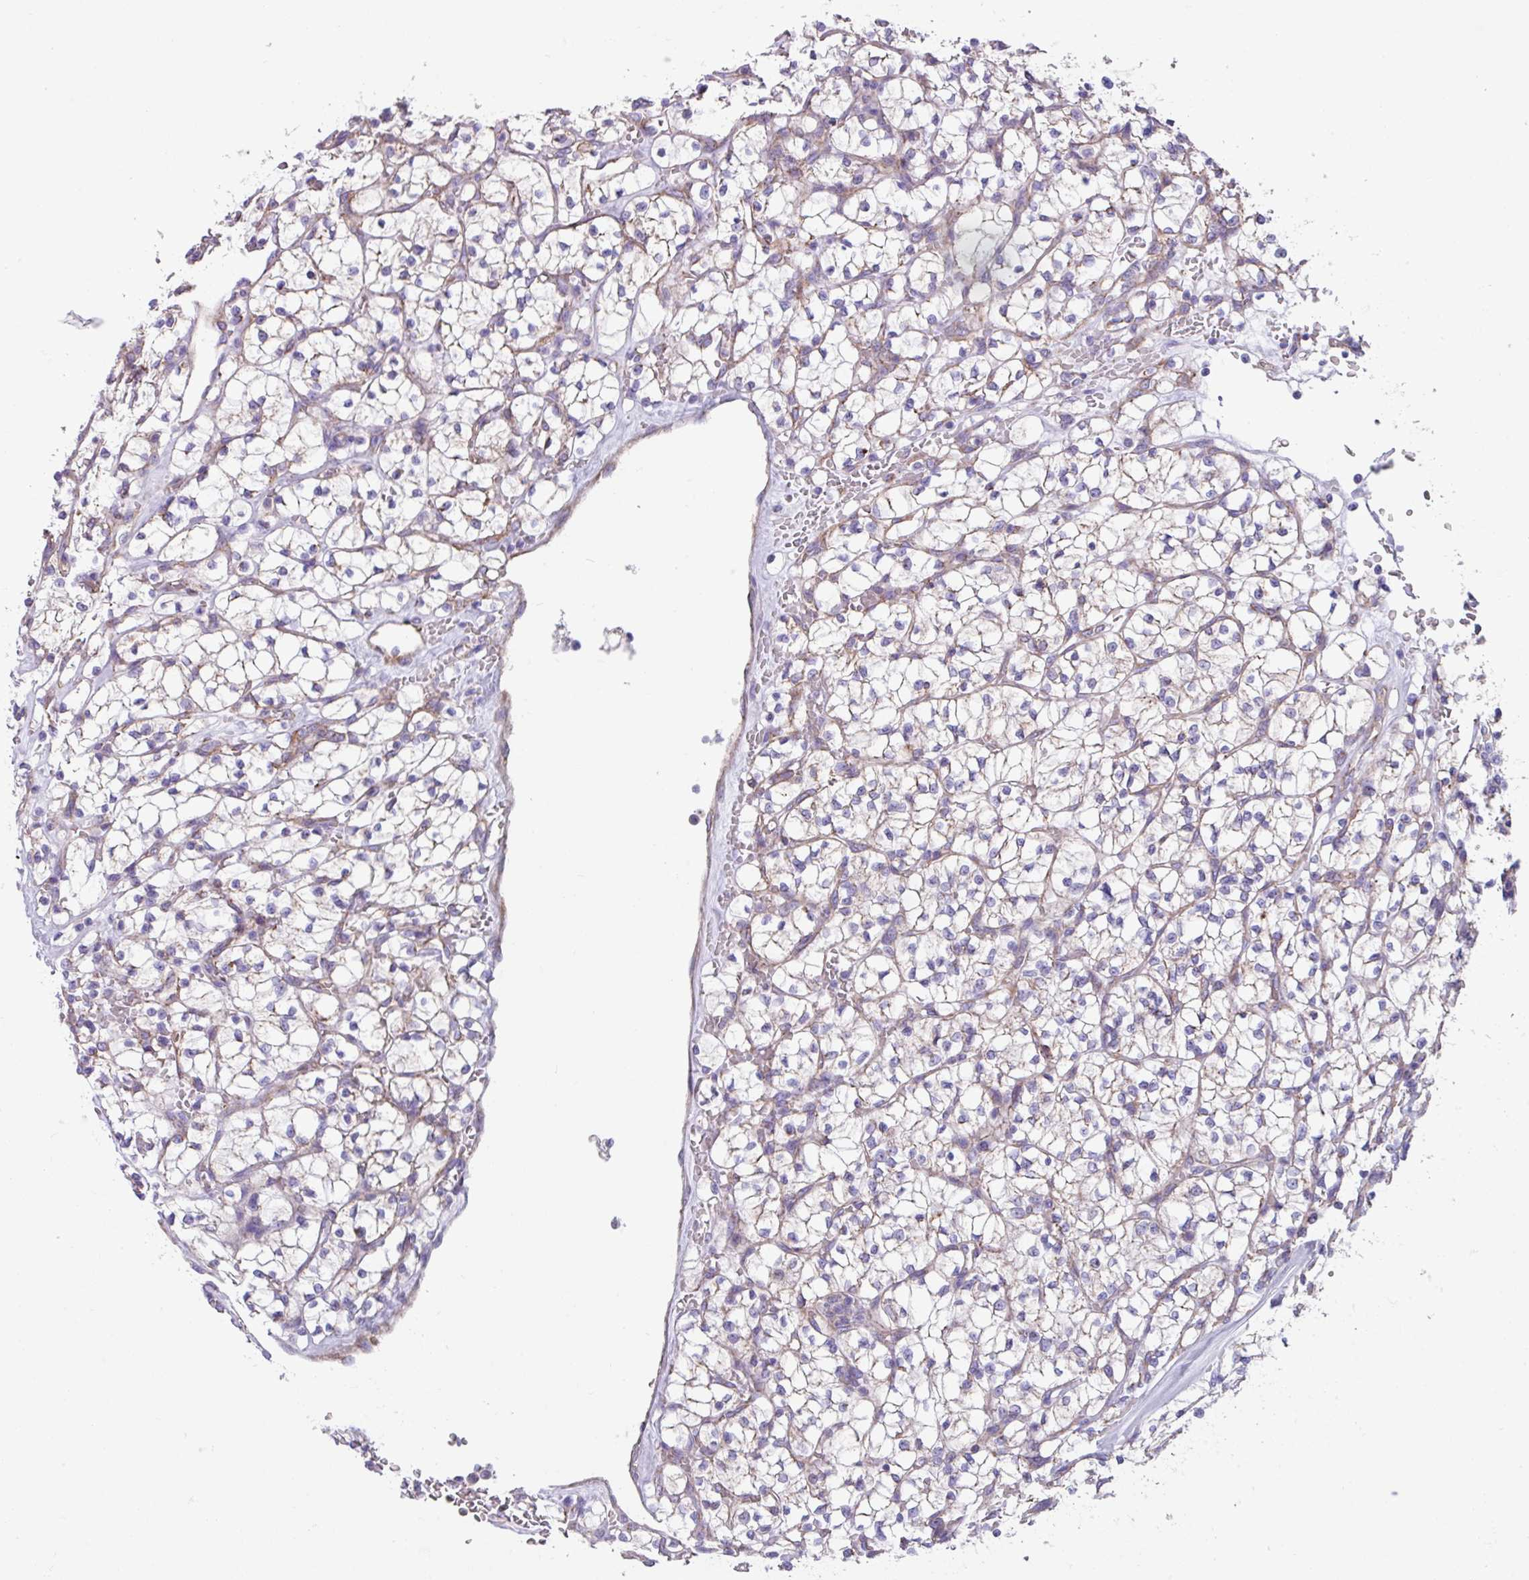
{"staining": {"intensity": "negative", "quantity": "none", "location": "none"}, "tissue": "renal cancer", "cell_type": "Tumor cells", "image_type": "cancer", "snomed": [{"axis": "morphology", "description": "Adenocarcinoma, NOS"}, {"axis": "topography", "description": "Kidney"}], "caption": "Photomicrograph shows no protein positivity in tumor cells of renal cancer tissue.", "gene": "OTULIN", "patient": {"sex": "female", "age": 64}}